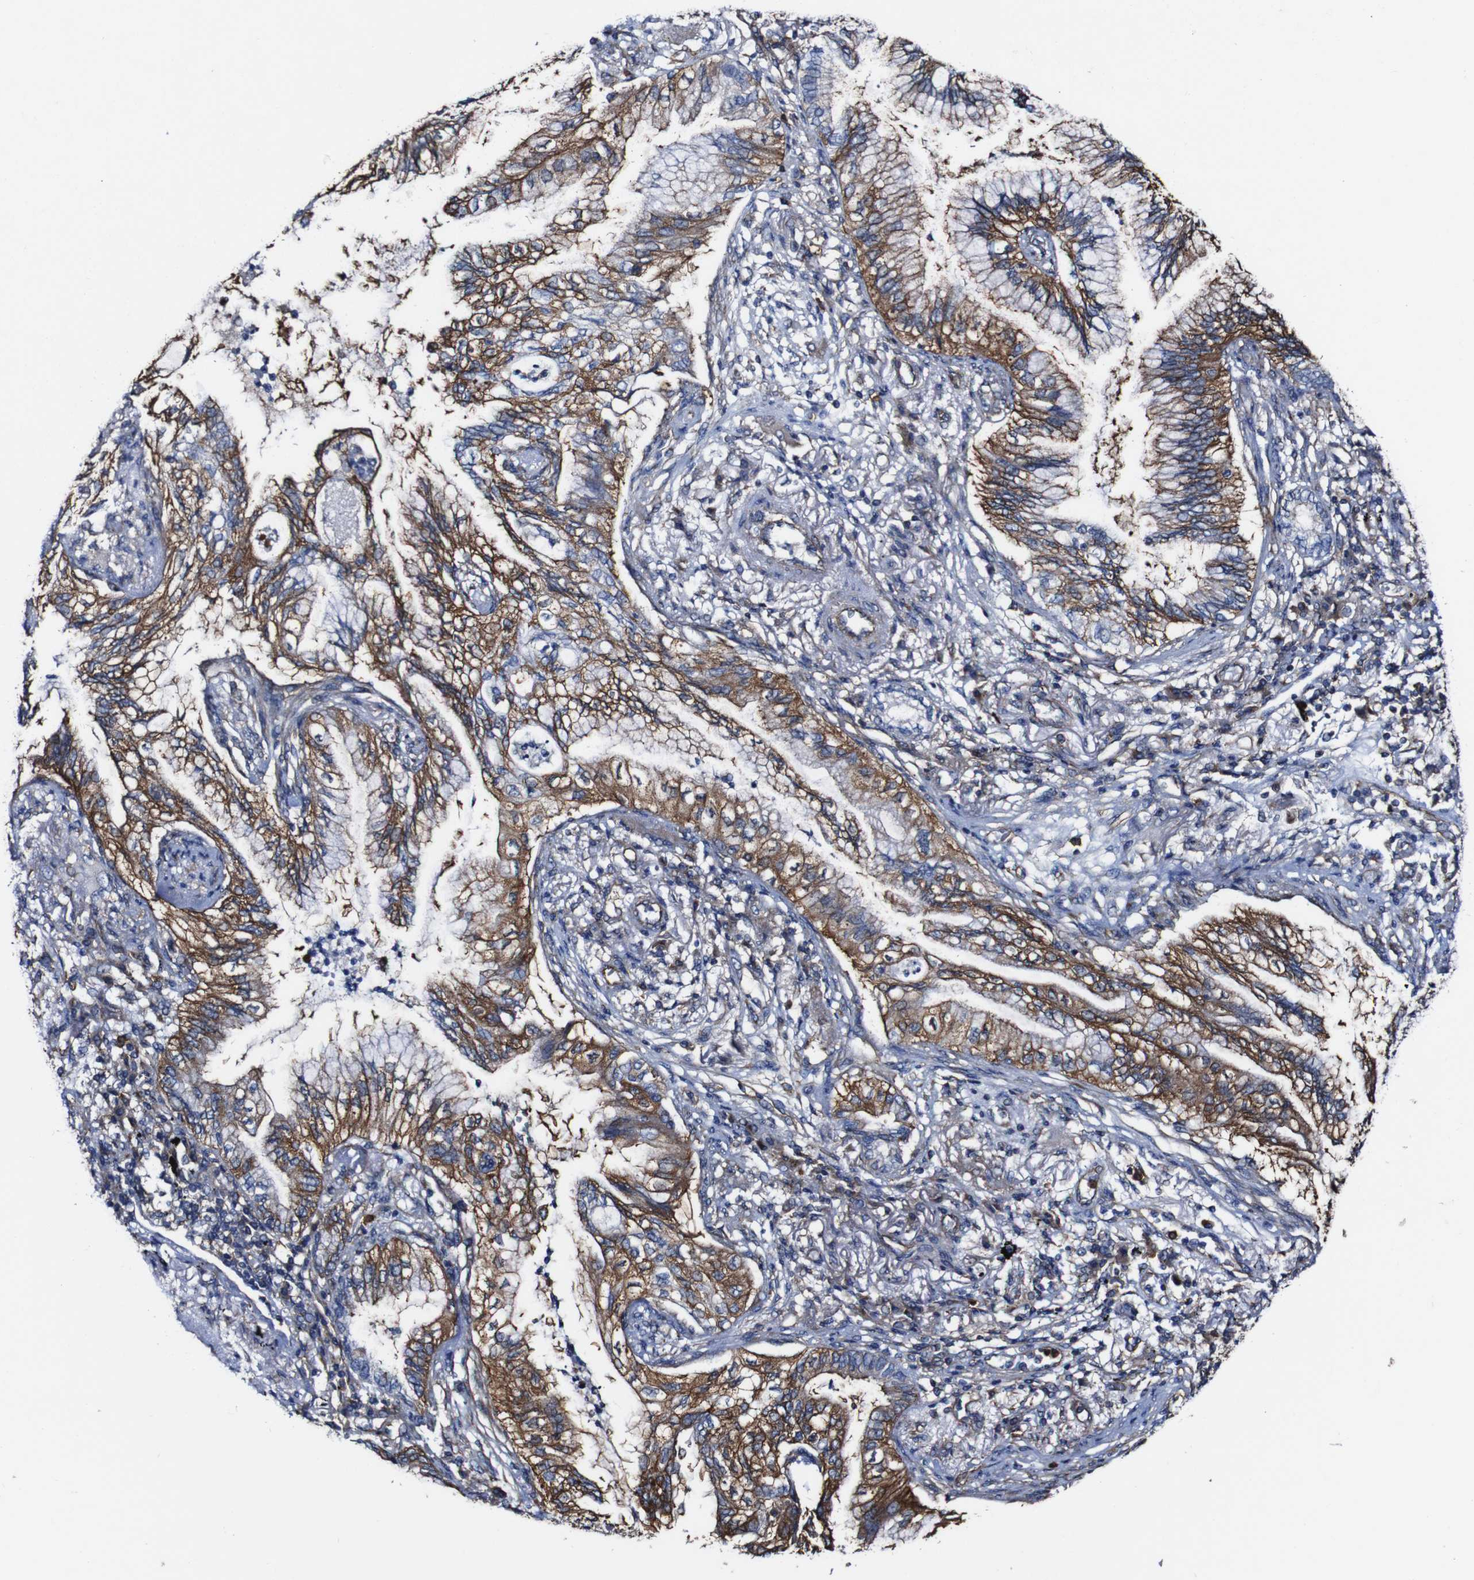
{"staining": {"intensity": "moderate", "quantity": ">75%", "location": "cytoplasmic/membranous"}, "tissue": "lung cancer", "cell_type": "Tumor cells", "image_type": "cancer", "snomed": [{"axis": "morphology", "description": "Normal tissue, NOS"}, {"axis": "morphology", "description": "Adenocarcinoma, NOS"}, {"axis": "topography", "description": "Bronchus"}, {"axis": "topography", "description": "Lung"}], "caption": "DAB (3,3'-diaminobenzidine) immunohistochemical staining of human lung adenocarcinoma shows moderate cytoplasmic/membranous protein staining in approximately >75% of tumor cells.", "gene": "CSF1R", "patient": {"sex": "female", "age": 70}}